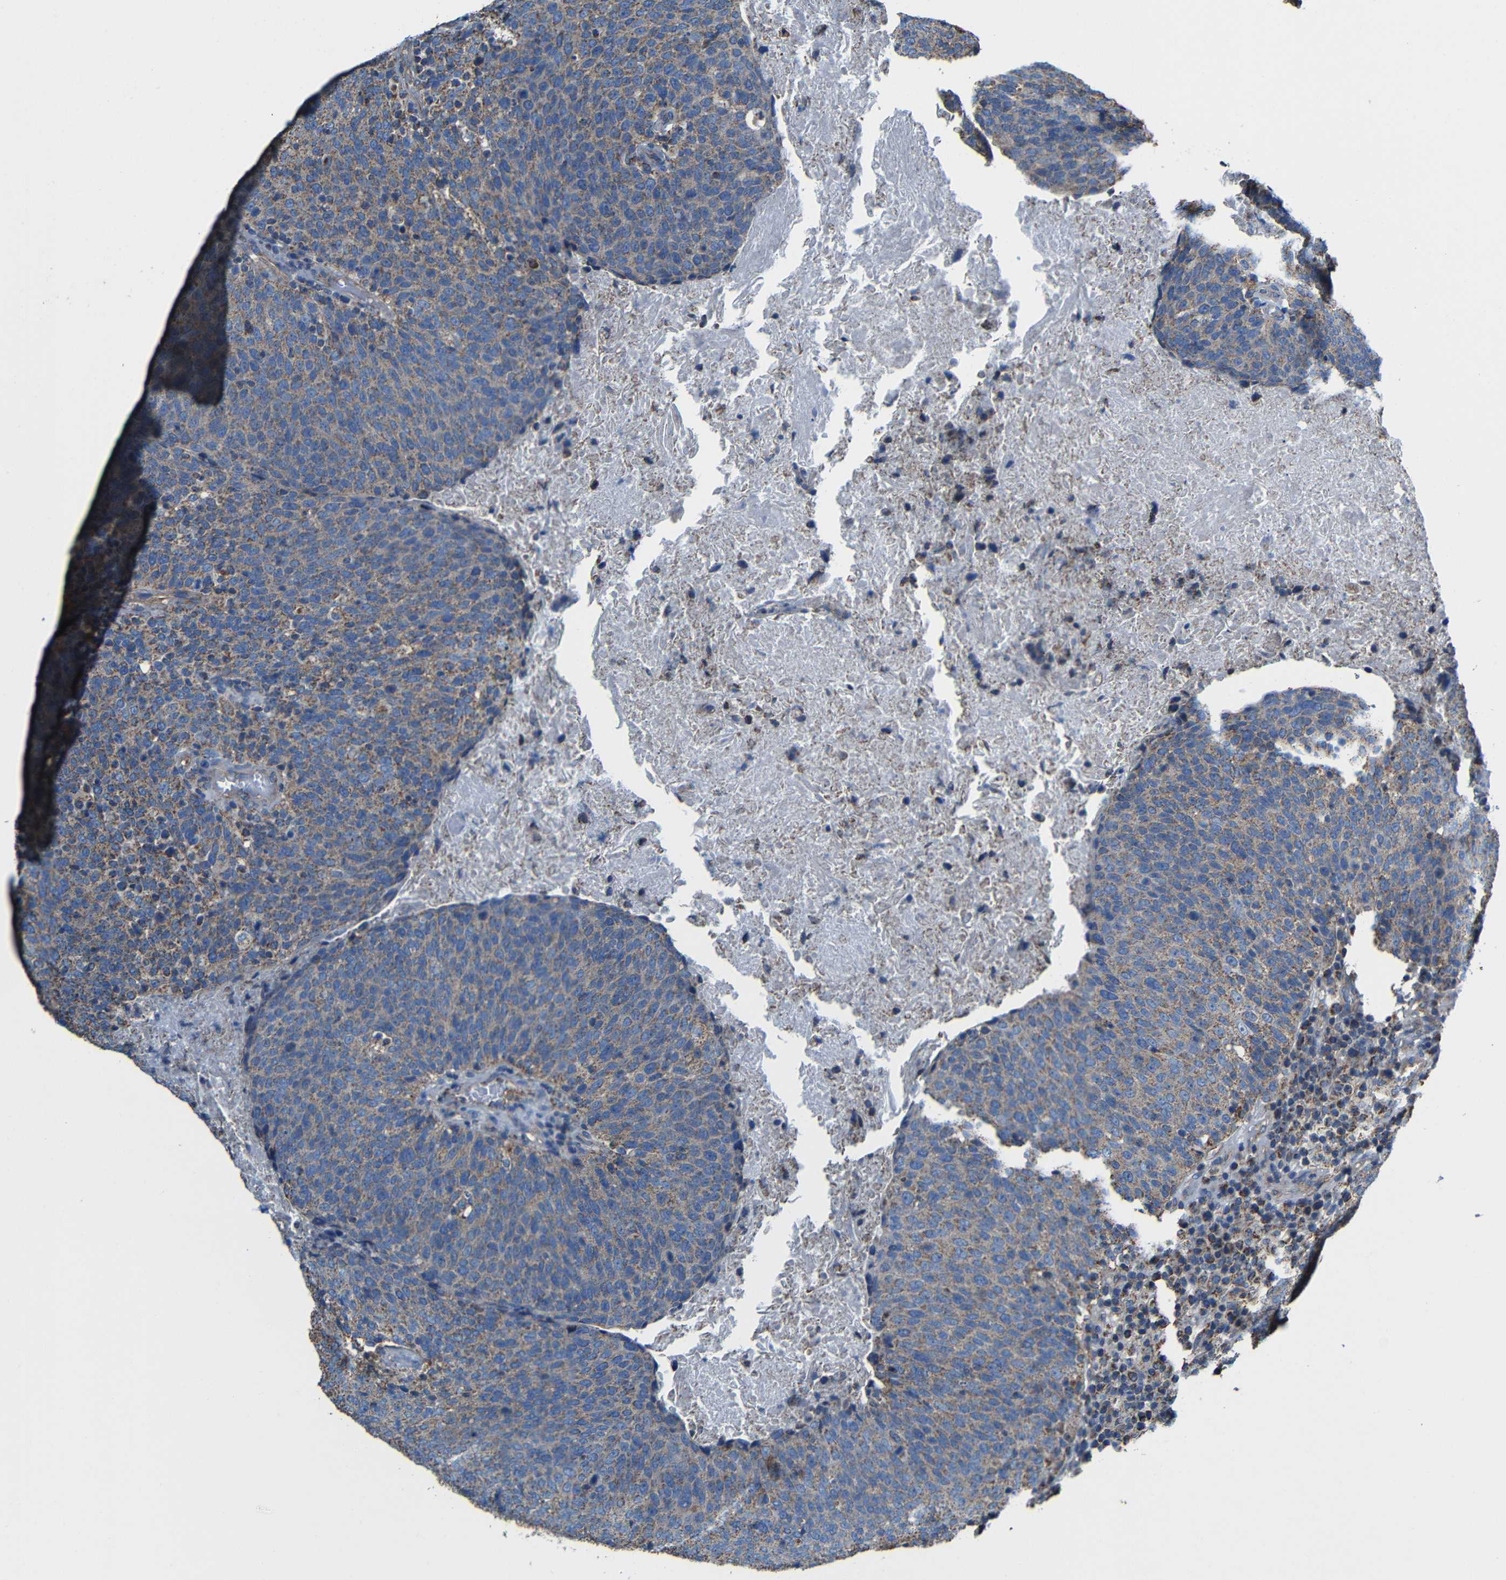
{"staining": {"intensity": "weak", "quantity": ">75%", "location": "cytoplasmic/membranous"}, "tissue": "head and neck cancer", "cell_type": "Tumor cells", "image_type": "cancer", "snomed": [{"axis": "morphology", "description": "Squamous cell carcinoma, NOS"}, {"axis": "morphology", "description": "Squamous cell carcinoma, metastatic, NOS"}, {"axis": "topography", "description": "Lymph node"}, {"axis": "topography", "description": "Head-Neck"}], "caption": "The immunohistochemical stain shows weak cytoplasmic/membranous expression in tumor cells of head and neck metastatic squamous cell carcinoma tissue.", "gene": "INTS6L", "patient": {"sex": "male", "age": 62}}